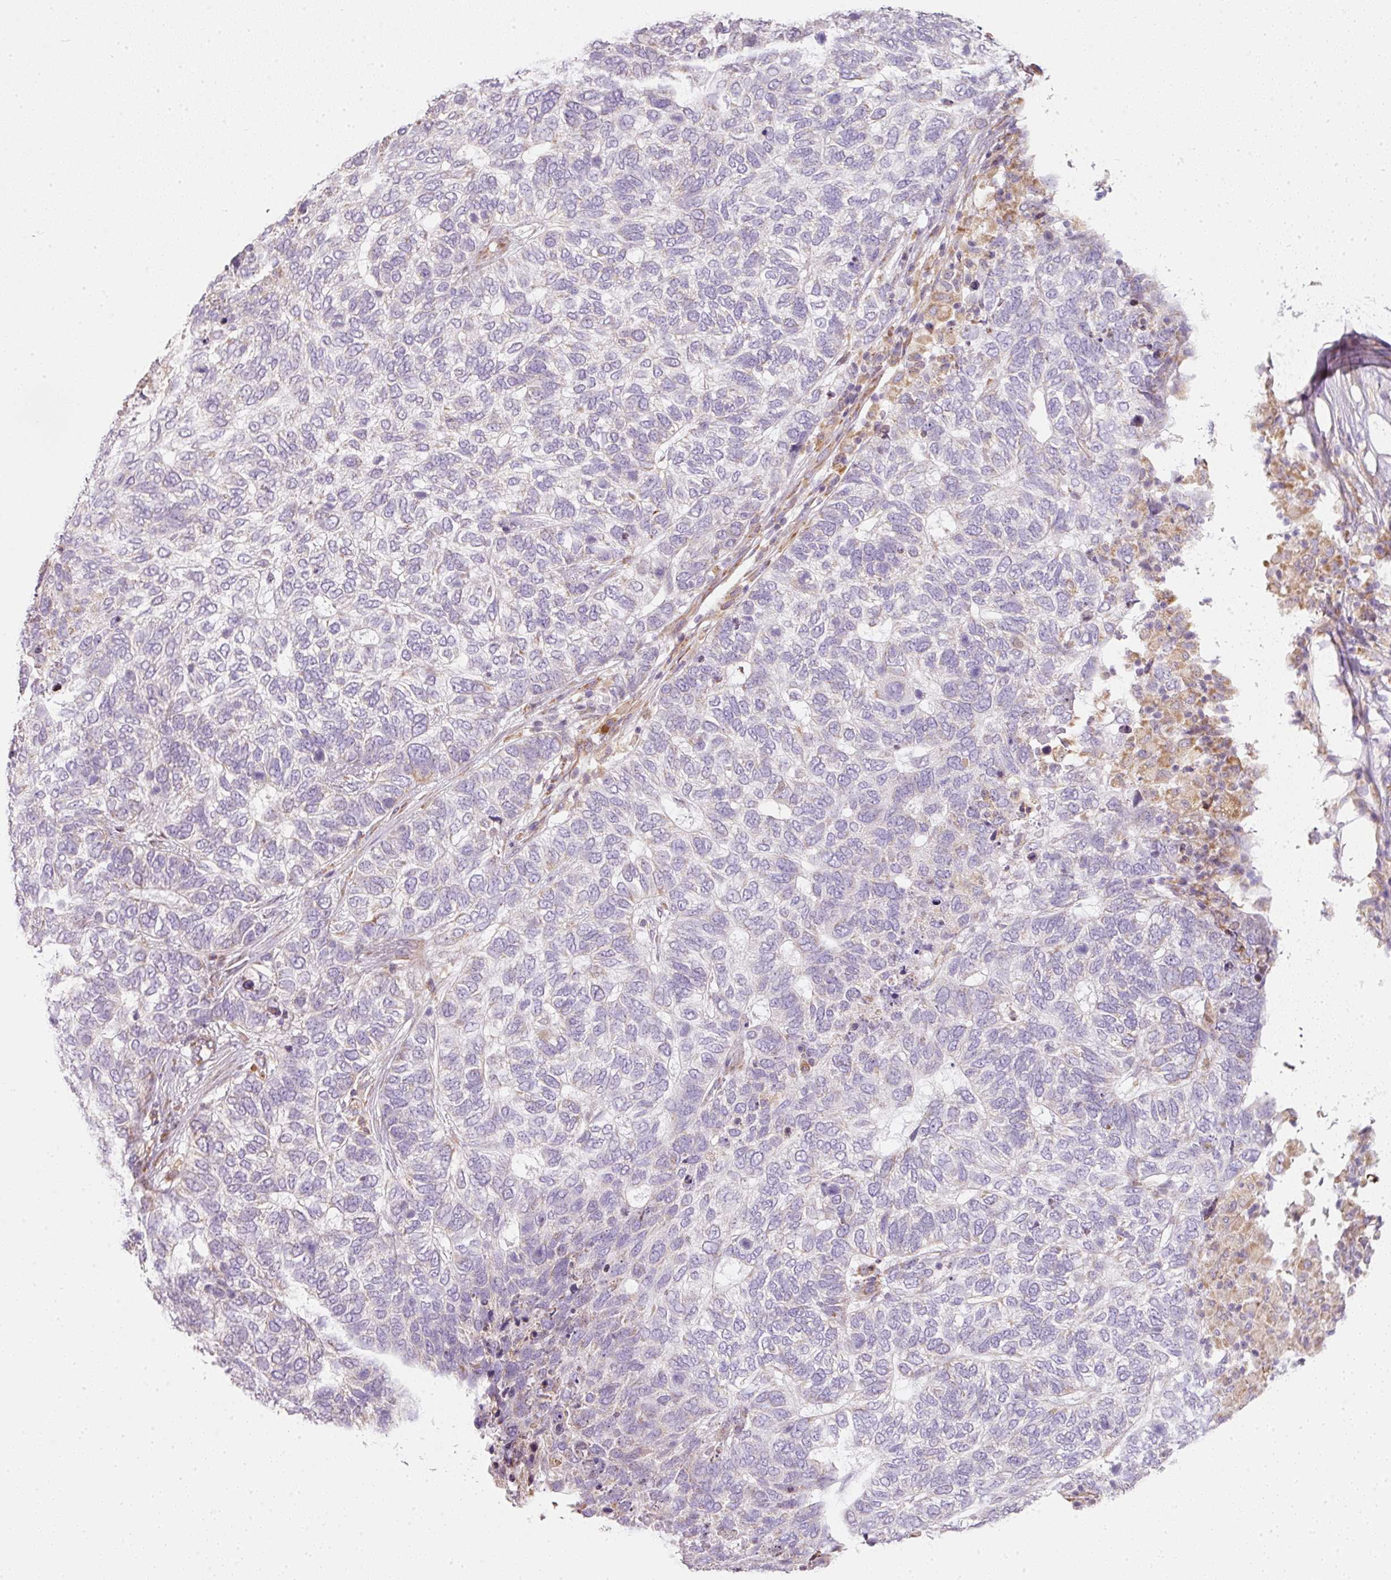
{"staining": {"intensity": "negative", "quantity": "none", "location": "none"}, "tissue": "skin cancer", "cell_type": "Tumor cells", "image_type": "cancer", "snomed": [{"axis": "morphology", "description": "Basal cell carcinoma"}, {"axis": "topography", "description": "Skin"}], "caption": "Human skin cancer stained for a protein using immunohistochemistry shows no staining in tumor cells.", "gene": "MORN4", "patient": {"sex": "female", "age": 65}}